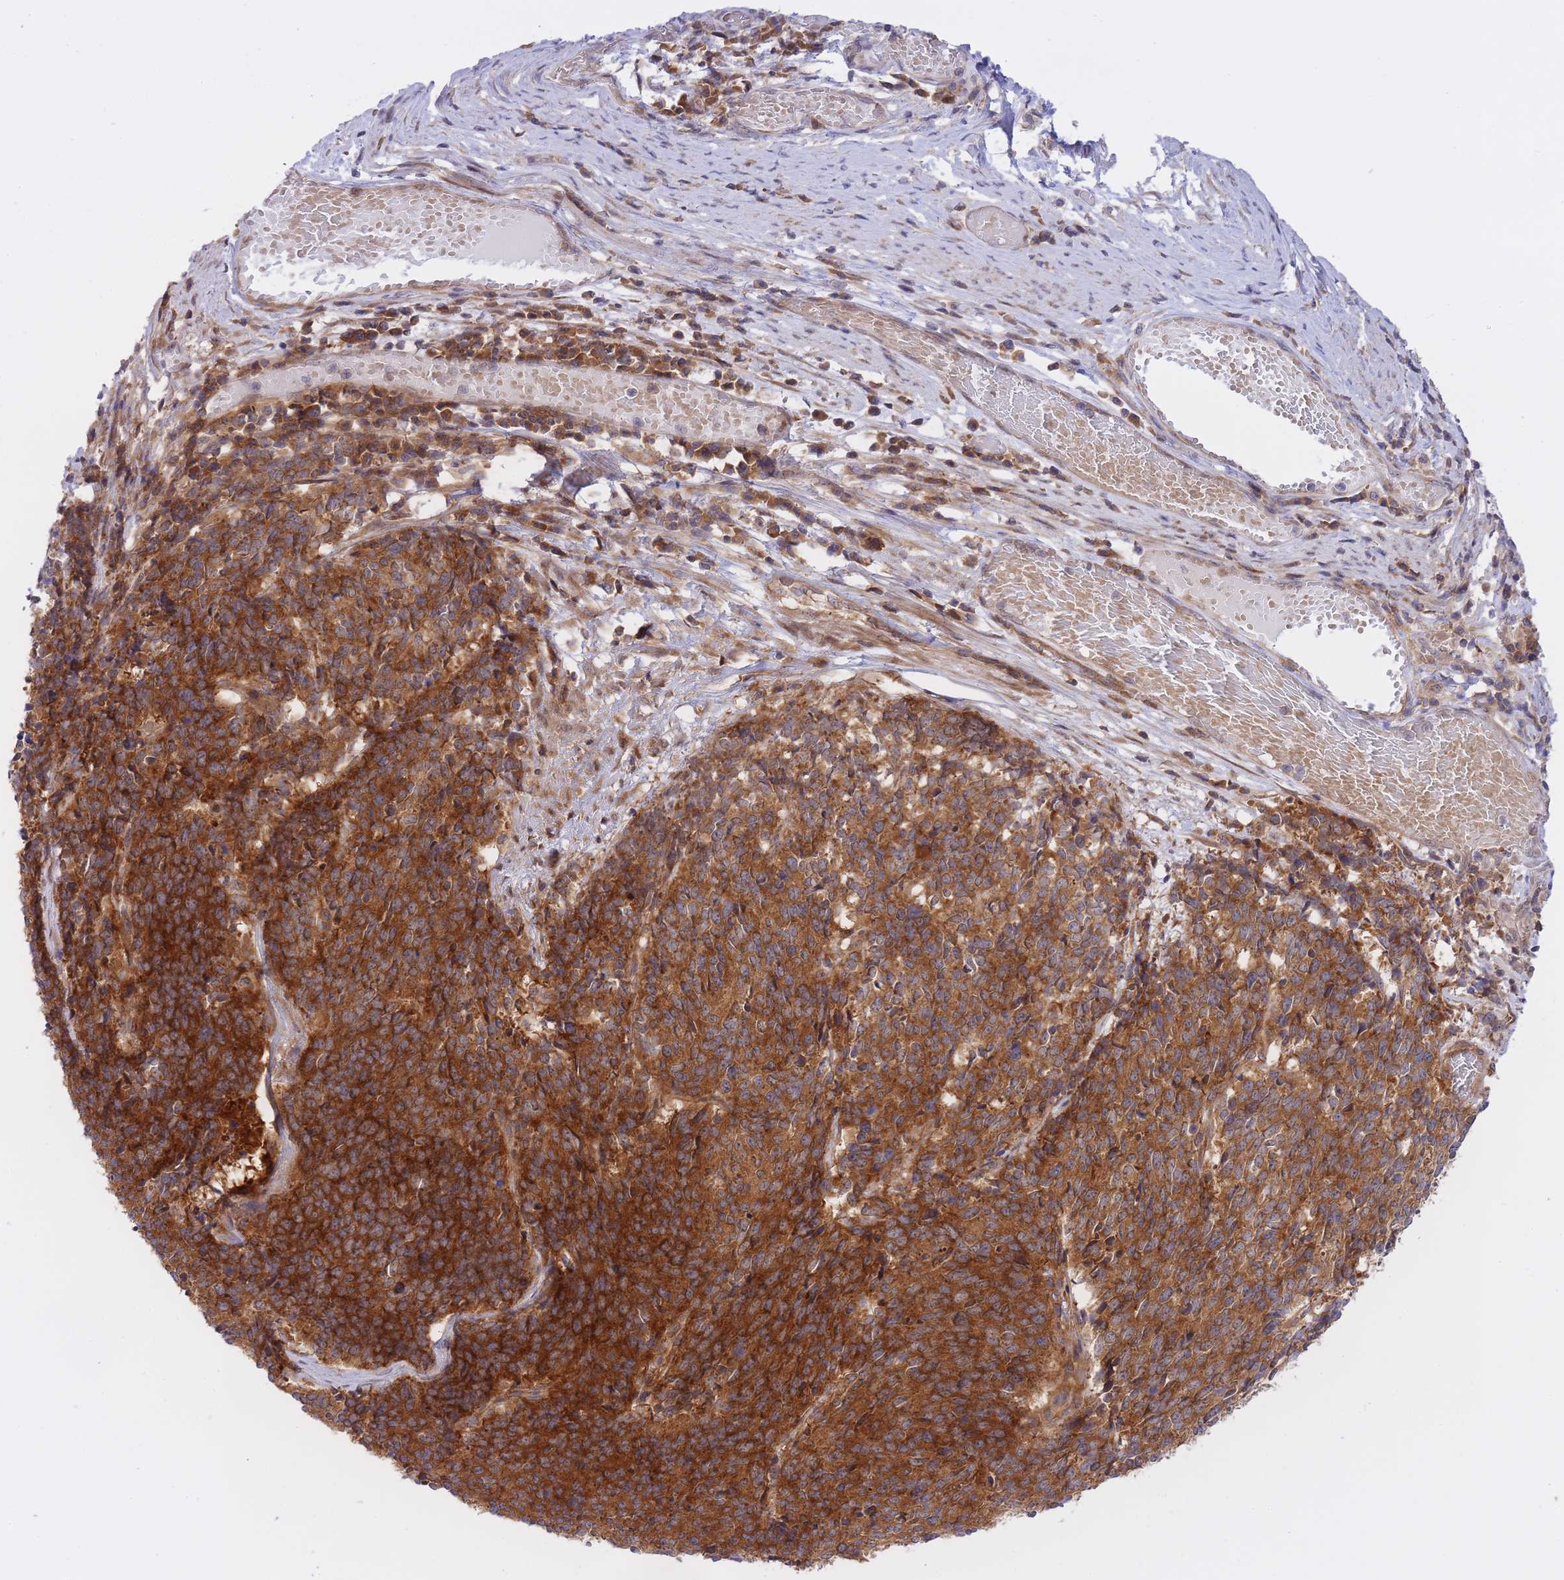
{"staining": {"intensity": "strong", "quantity": ">75%", "location": "cytoplasmic/membranous"}, "tissue": "cervical cancer", "cell_type": "Tumor cells", "image_type": "cancer", "snomed": [{"axis": "morphology", "description": "Squamous cell carcinoma, NOS"}, {"axis": "topography", "description": "Cervix"}], "caption": "The image demonstrates immunohistochemical staining of cervical squamous cell carcinoma. There is strong cytoplasmic/membranous staining is present in approximately >75% of tumor cells. Ihc stains the protein in brown and the nuclei are stained blue.", "gene": "EIF2B2", "patient": {"sex": "female", "age": 29}}